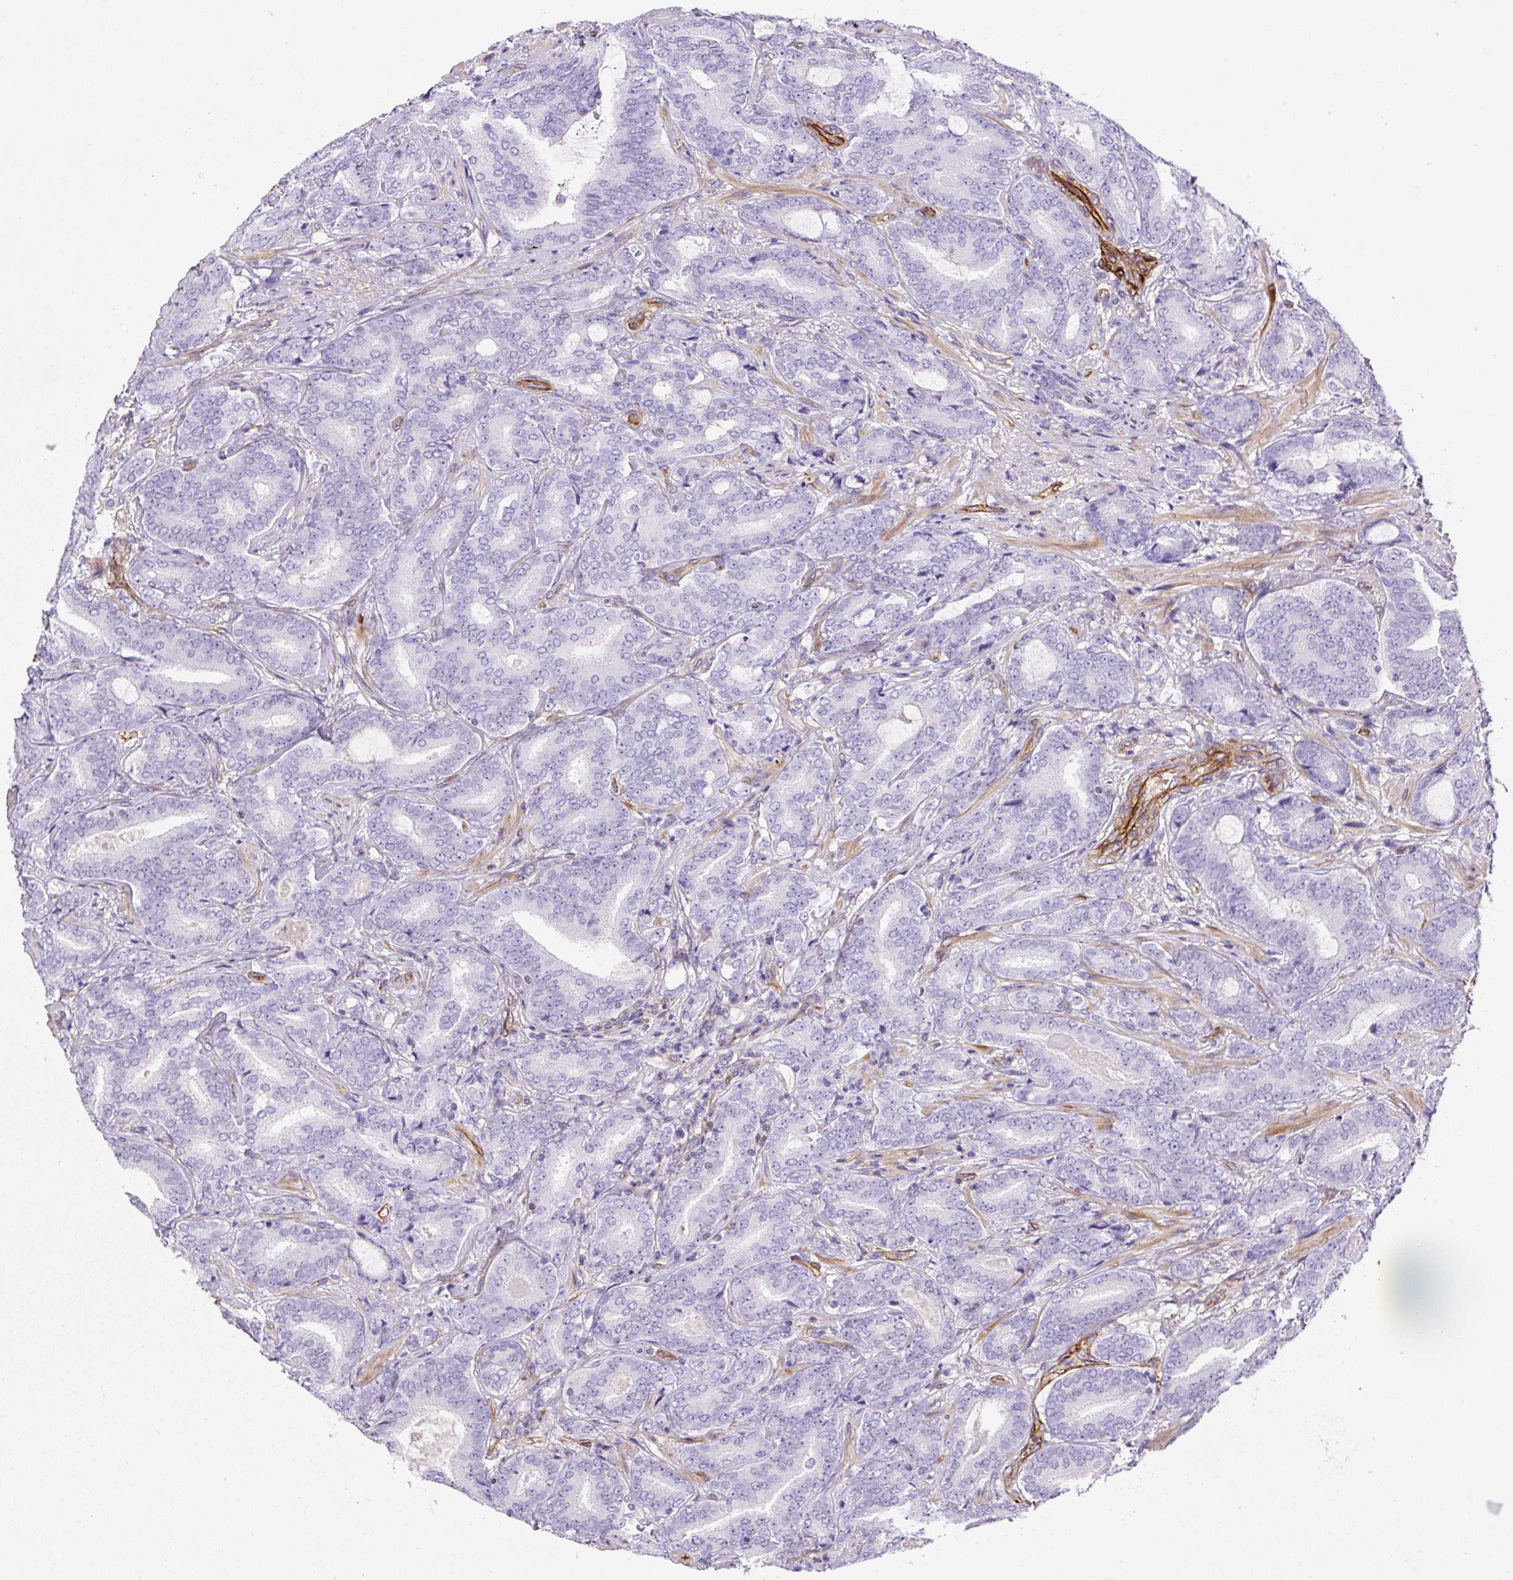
{"staining": {"intensity": "negative", "quantity": "none", "location": "none"}, "tissue": "prostate cancer", "cell_type": "Tumor cells", "image_type": "cancer", "snomed": [{"axis": "morphology", "description": "Adenocarcinoma, Low grade"}, {"axis": "topography", "description": "Prostate and seminal vesicle, NOS"}], "caption": "The micrograph demonstrates no significant positivity in tumor cells of prostate adenocarcinoma (low-grade). The staining was performed using DAB (3,3'-diaminobenzidine) to visualize the protein expression in brown, while the nuclei were stained in blue with hematoxylin (Magnification: 20x).", "gene": "B3GALT5", "patient": {"sex": "male", "age": 61}}